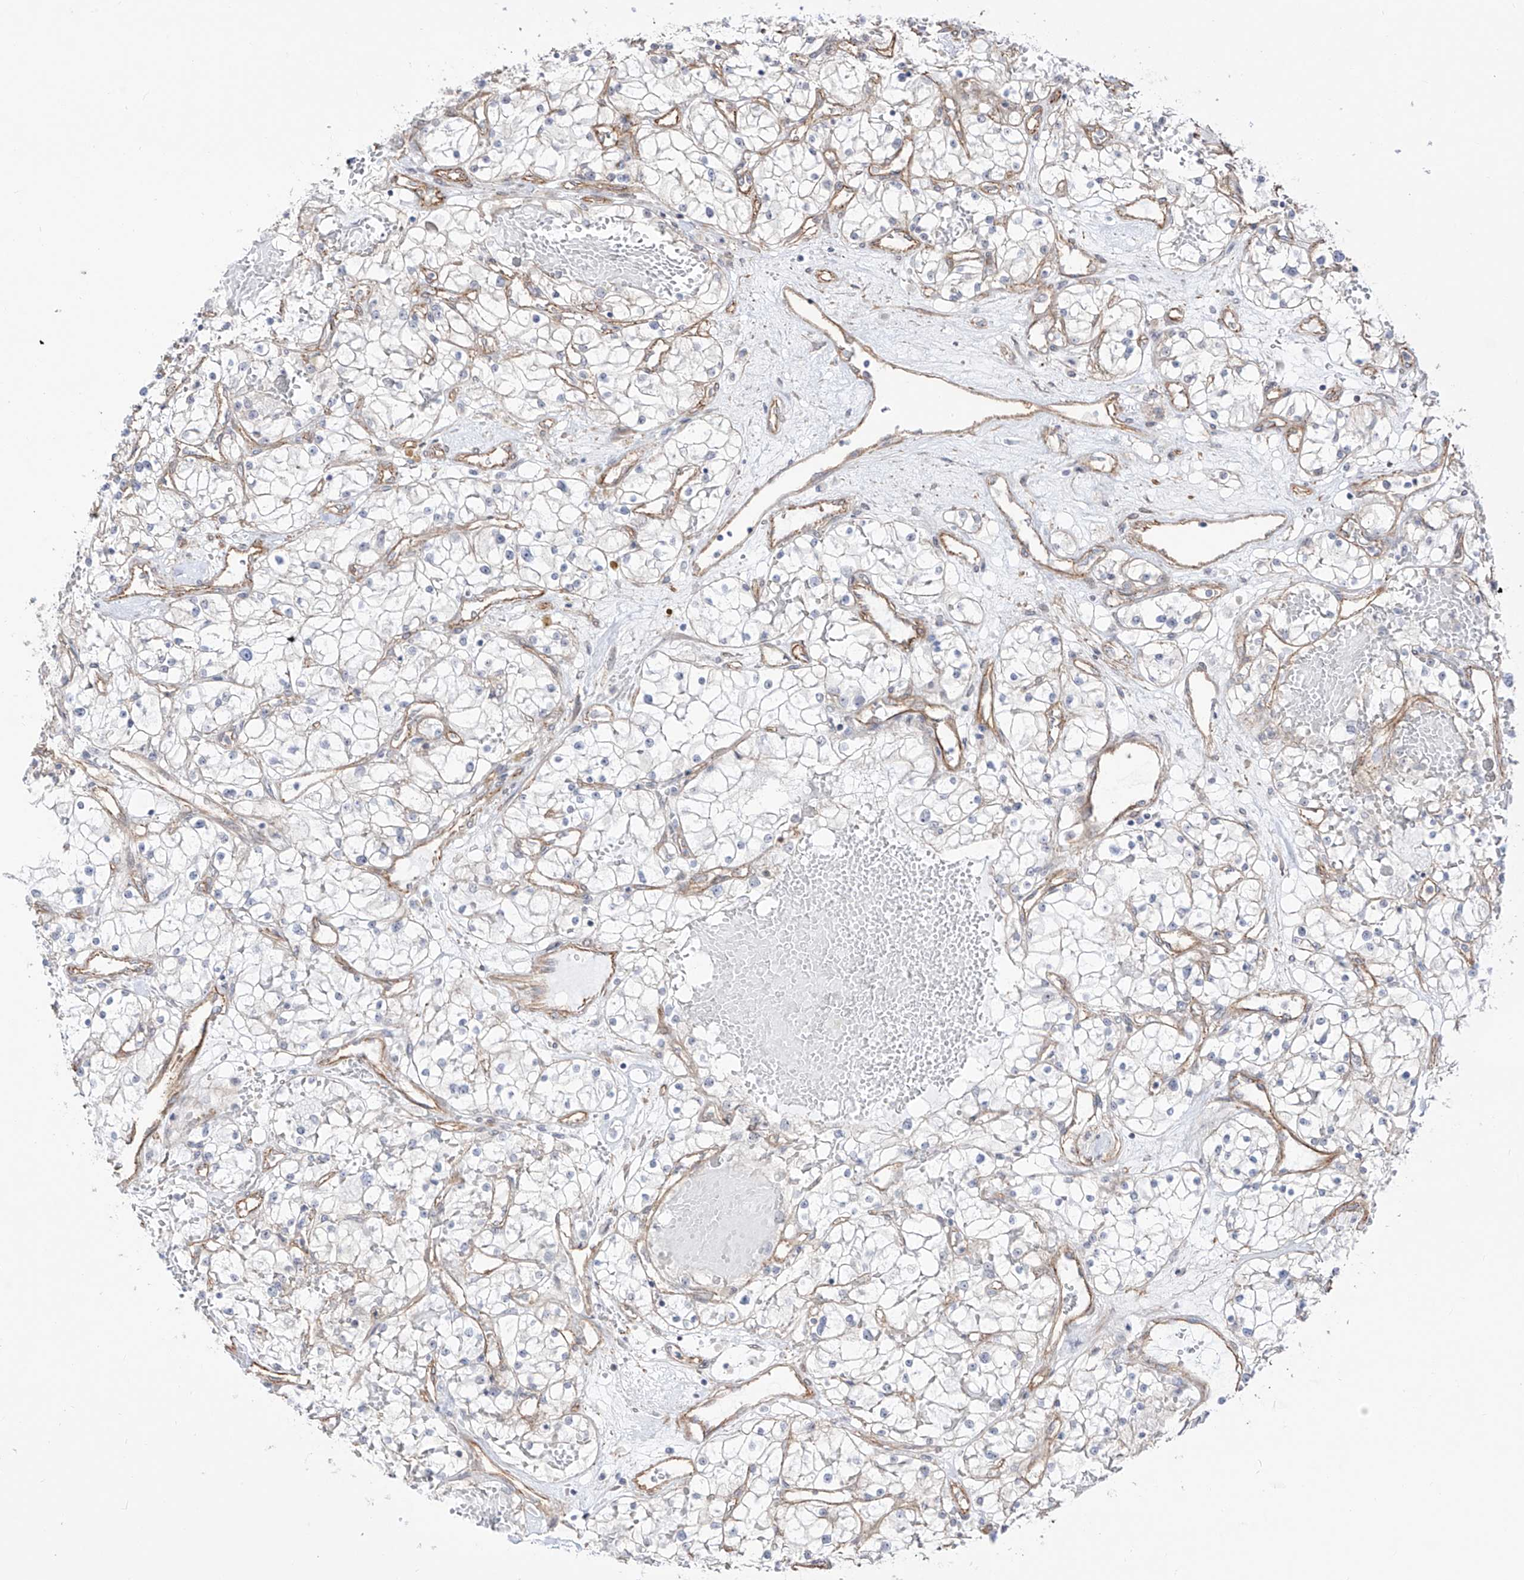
{"staining": {"intensity": "negative", "quantity": "none", "location": "none"}, "tissue": "renal cancer", "cell_type": "Tumor cells", "image_type": "cancer", "snomed": [{"axis": "morphology", "description": "Normal tissue, NOS"}, {"axis": "morphology", "description": "Adenocarcinoma, NOS"}, {"axis": "topography", "description": "Kidney"}], "caption": "A high-resolution image shows IHC staining of adenocarcinoma (renal), which shows no significant staining in tumor cells.", "gene": "ZNF180", "patient": {"sex": "male", "age": 68}}